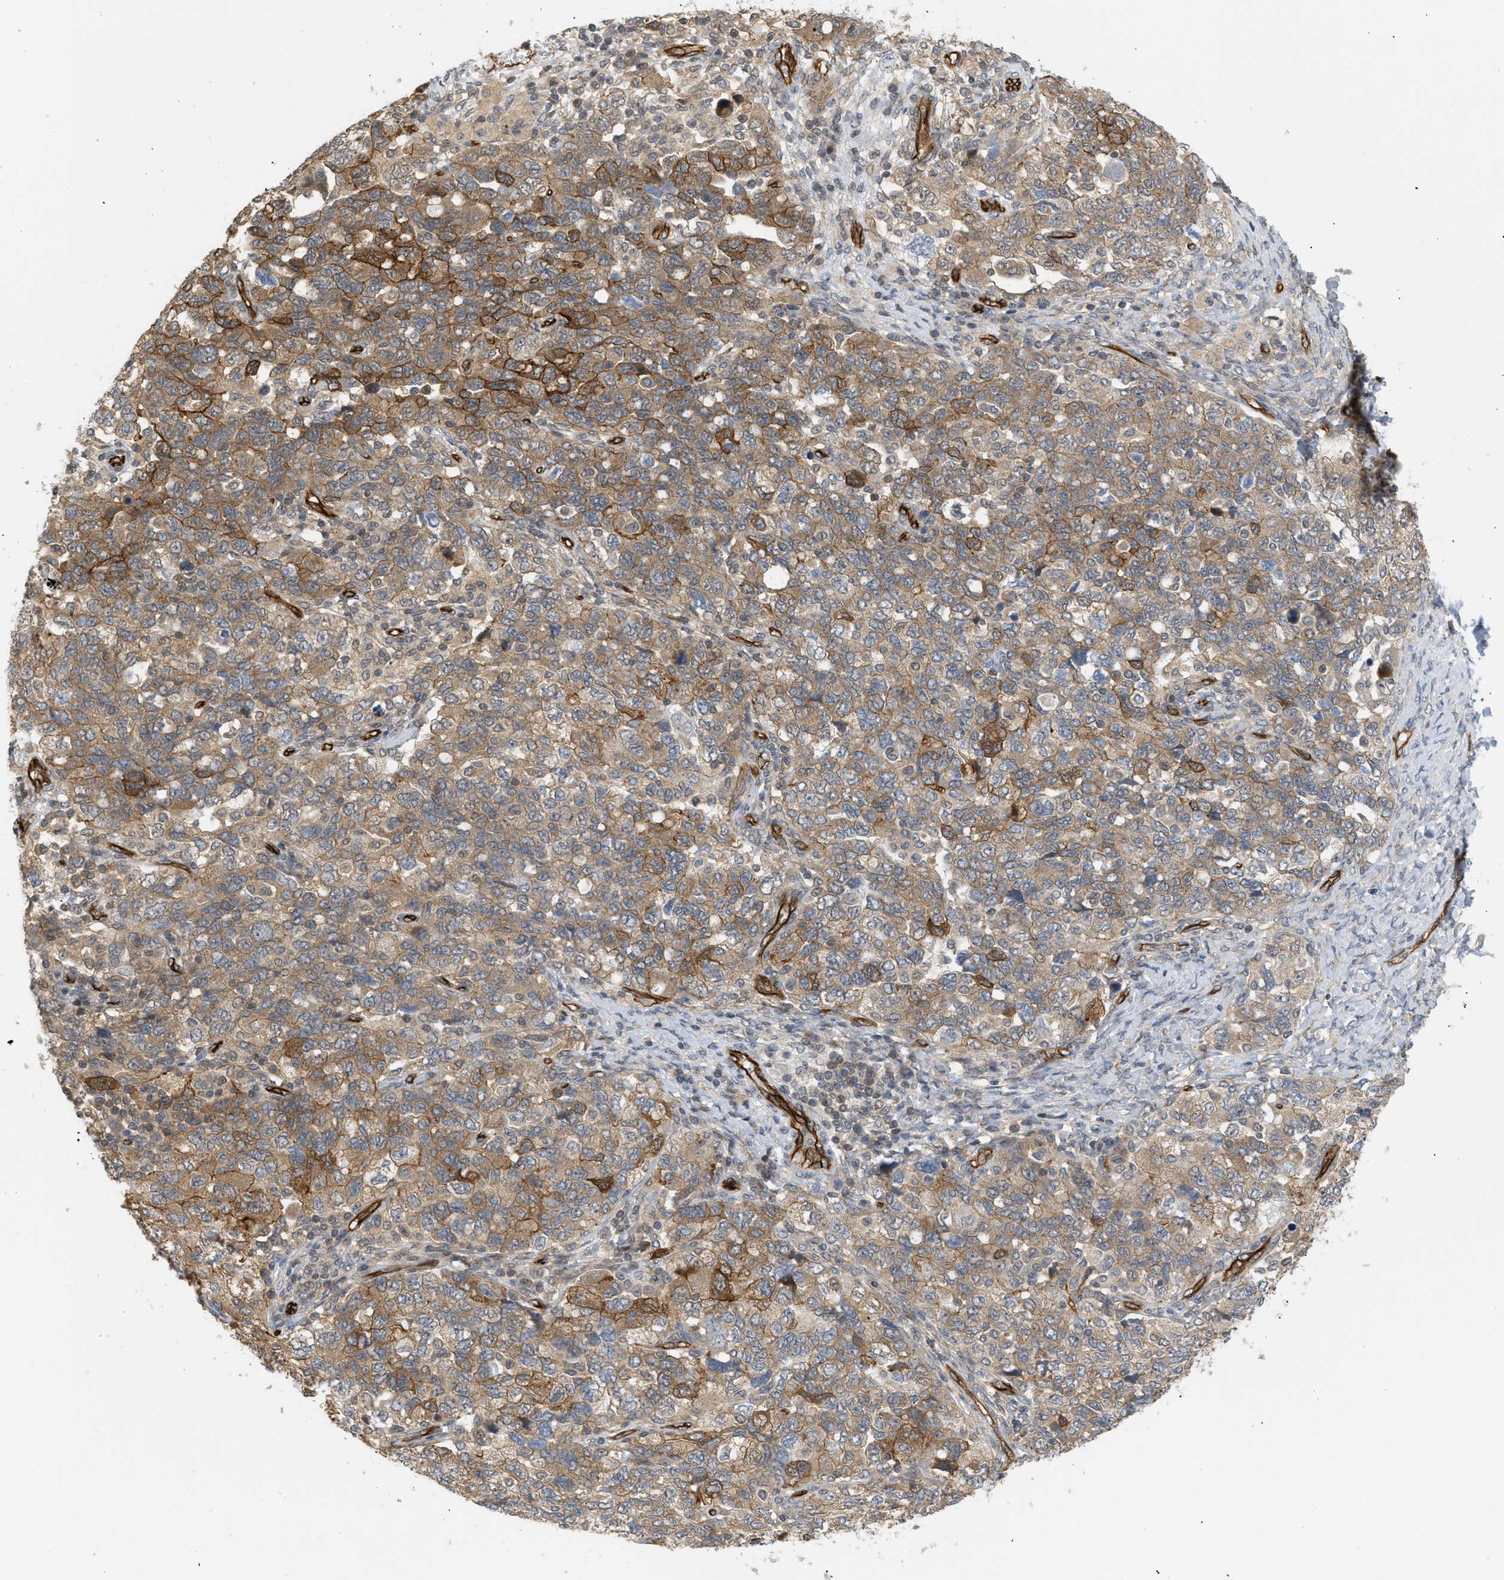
{"staining": {"intensity": "moderate", "quantity": ">75%", "location": "cytoplasmic/membranous"}, "tissue": "ovarian cancer", "cell_type": "Tumor cells", "image_type": "cancer", "snomed": [{"axis": "morphology", "description": "Carcinoma, NOS"}, {"axis": "morphology", "description": "Cystadenocarcinoma, serous, NOS"}, {"axis": "topography", "description": "Ovary"}], "caption": "This micrograph reveals IHC staining of ovarian cancer, with medium moderate cytoplasmic/membranous positivity in about >75% of tumor cells.", "gene": "PALMD", "patient": {"sex": "female", "age": 69}}